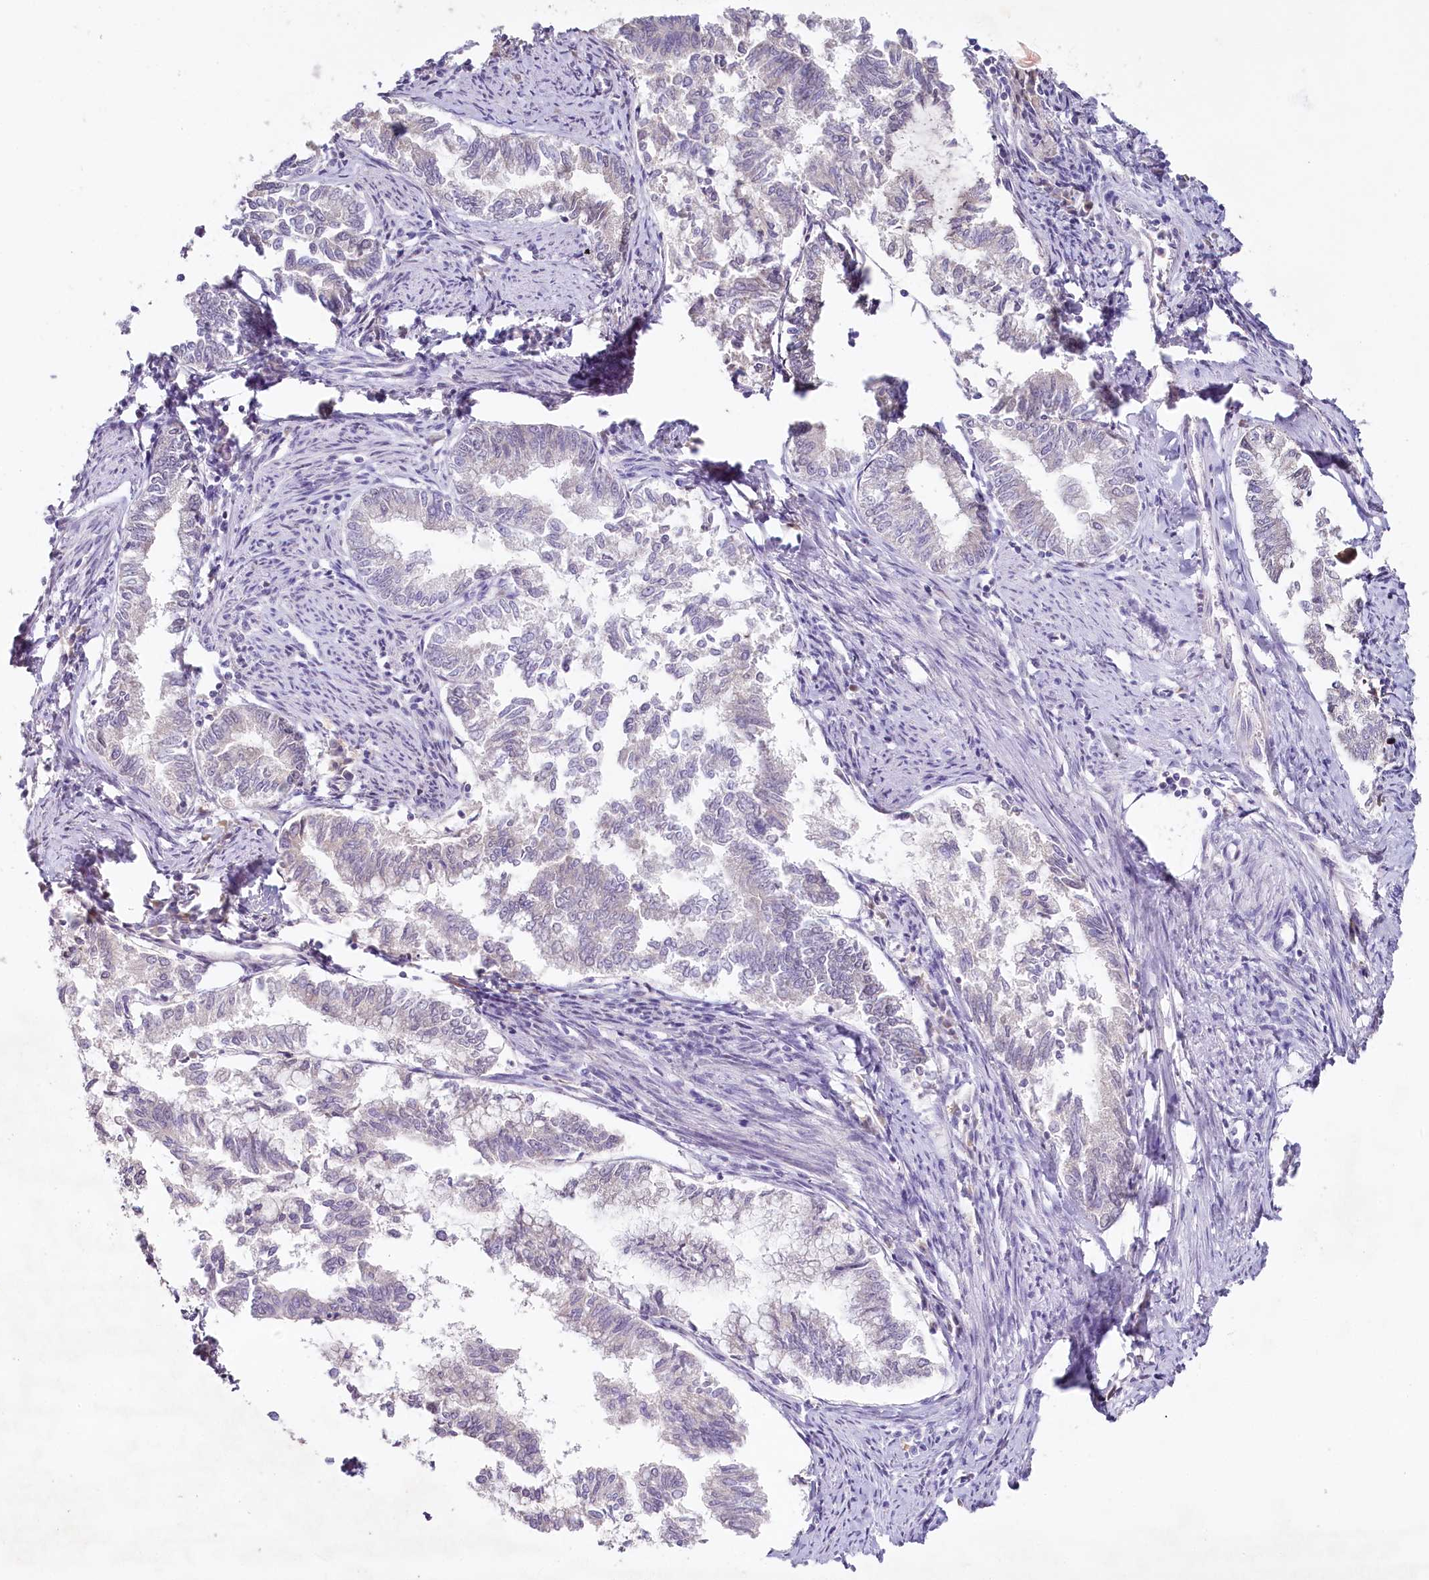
{"staining": {"intensity": "negative", "quantity": "none", "location": "none"}, "tissue": "endometrial cancer", "cell_type": "Tumor cells", "image_type": "cancer", "snomed": [{"axis": "morphology", "description": "Adenocarcinoma, NOS"}, {"axis": "topography", "description": "Endometrium"}], "caption": "This is a micrograph of IHC staining of endometrial cancer (adenocarcinoma), which shows no expression in tumor cells.", "gene": "HPD", "patient": {"sex": "female", "age": 79}}